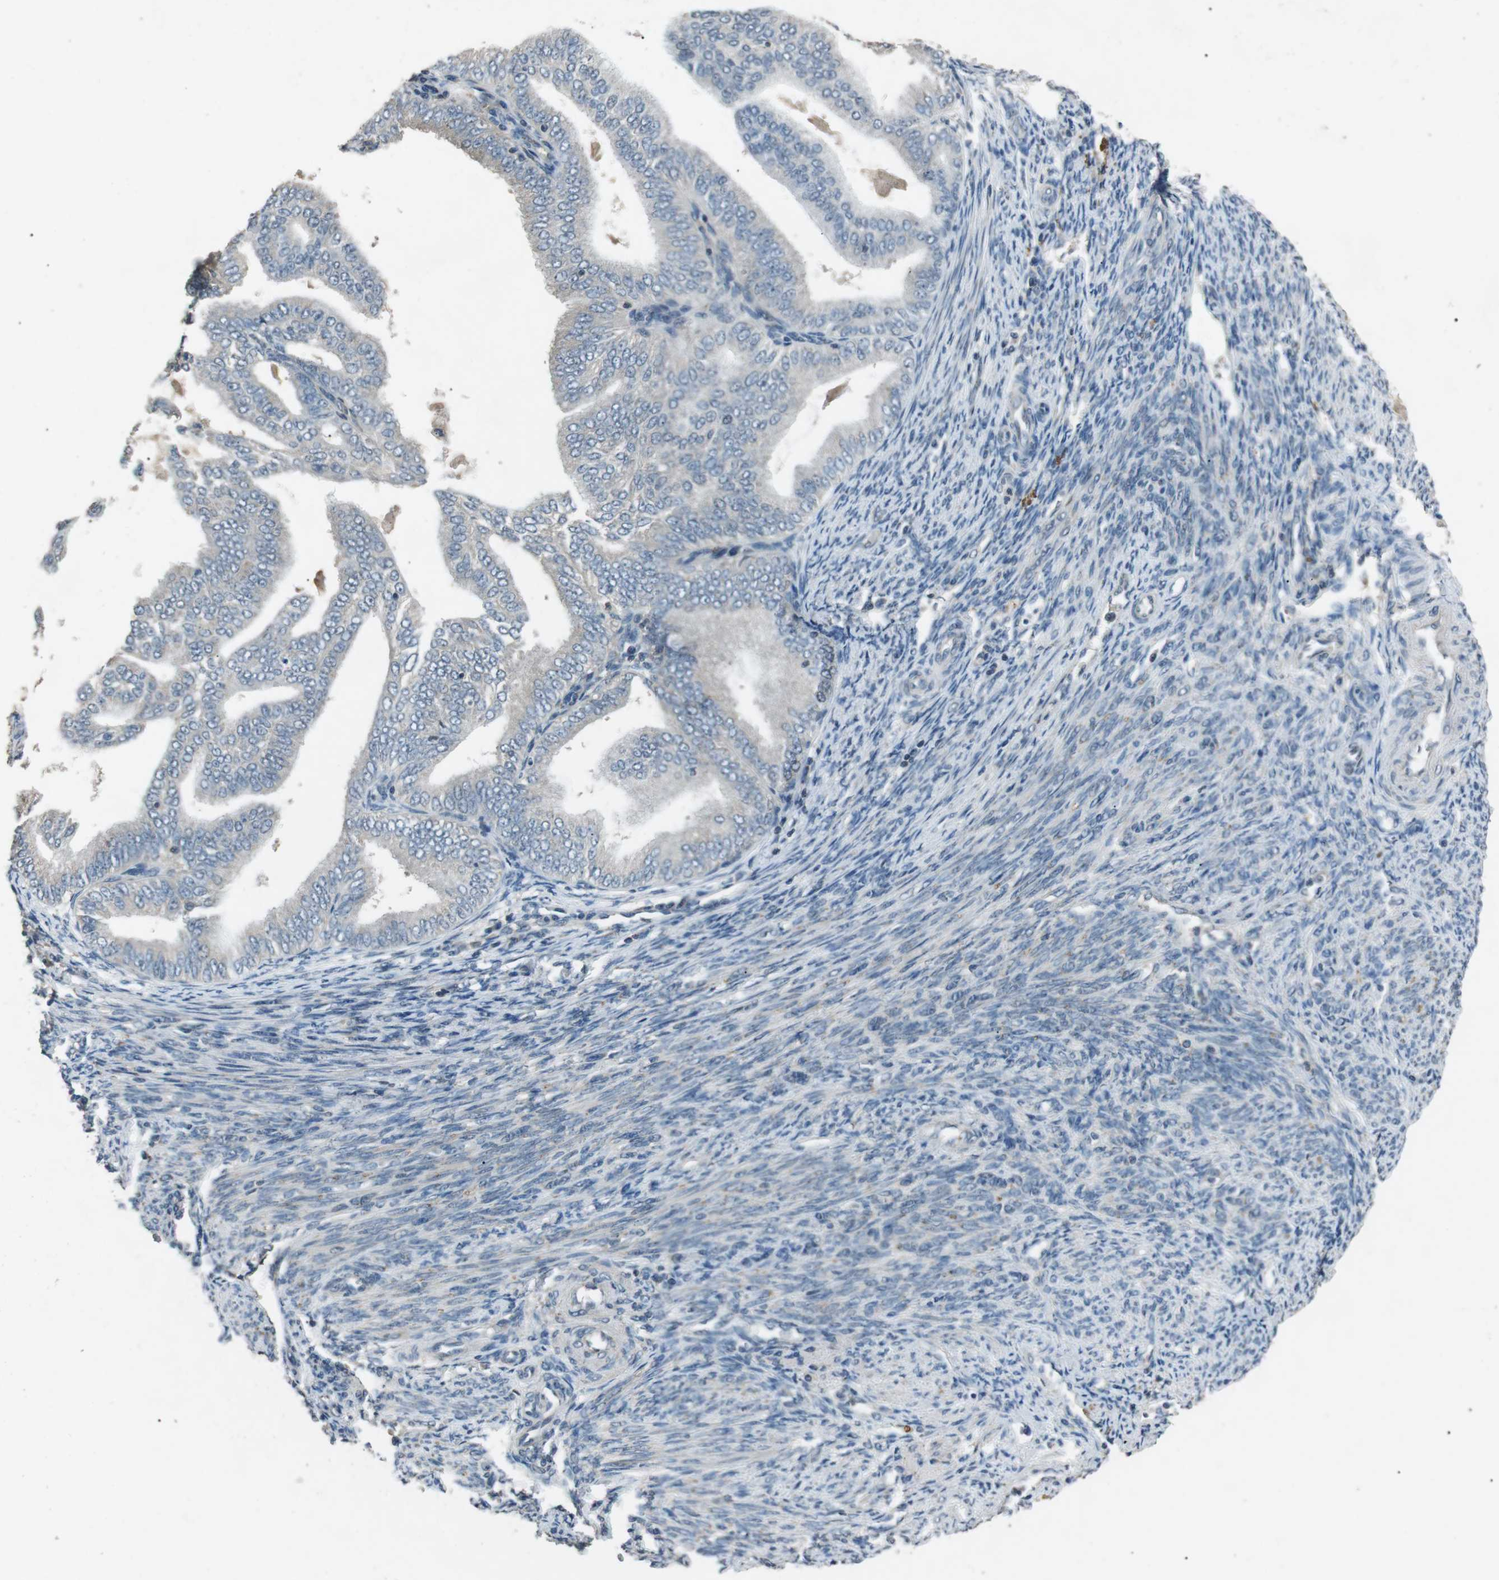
{"staining": {"intensity": "negative", "quantity": "none", "location": "none"}, "tissue": "endometrial cancer", "cell_type": "Tumor cells", "image_type": "cancer", "snomed": [{"axis": "morphology", "description": "Adenocarcinoma, NOS"}, {"axis": "topography", "description": "Endometrium"}], "caption": "Tumor cells are negative for brown protein staining in endometrial adenocarcinoma.", "gene": "NEK7", "patient": {"sex": "female", "age": 58}}